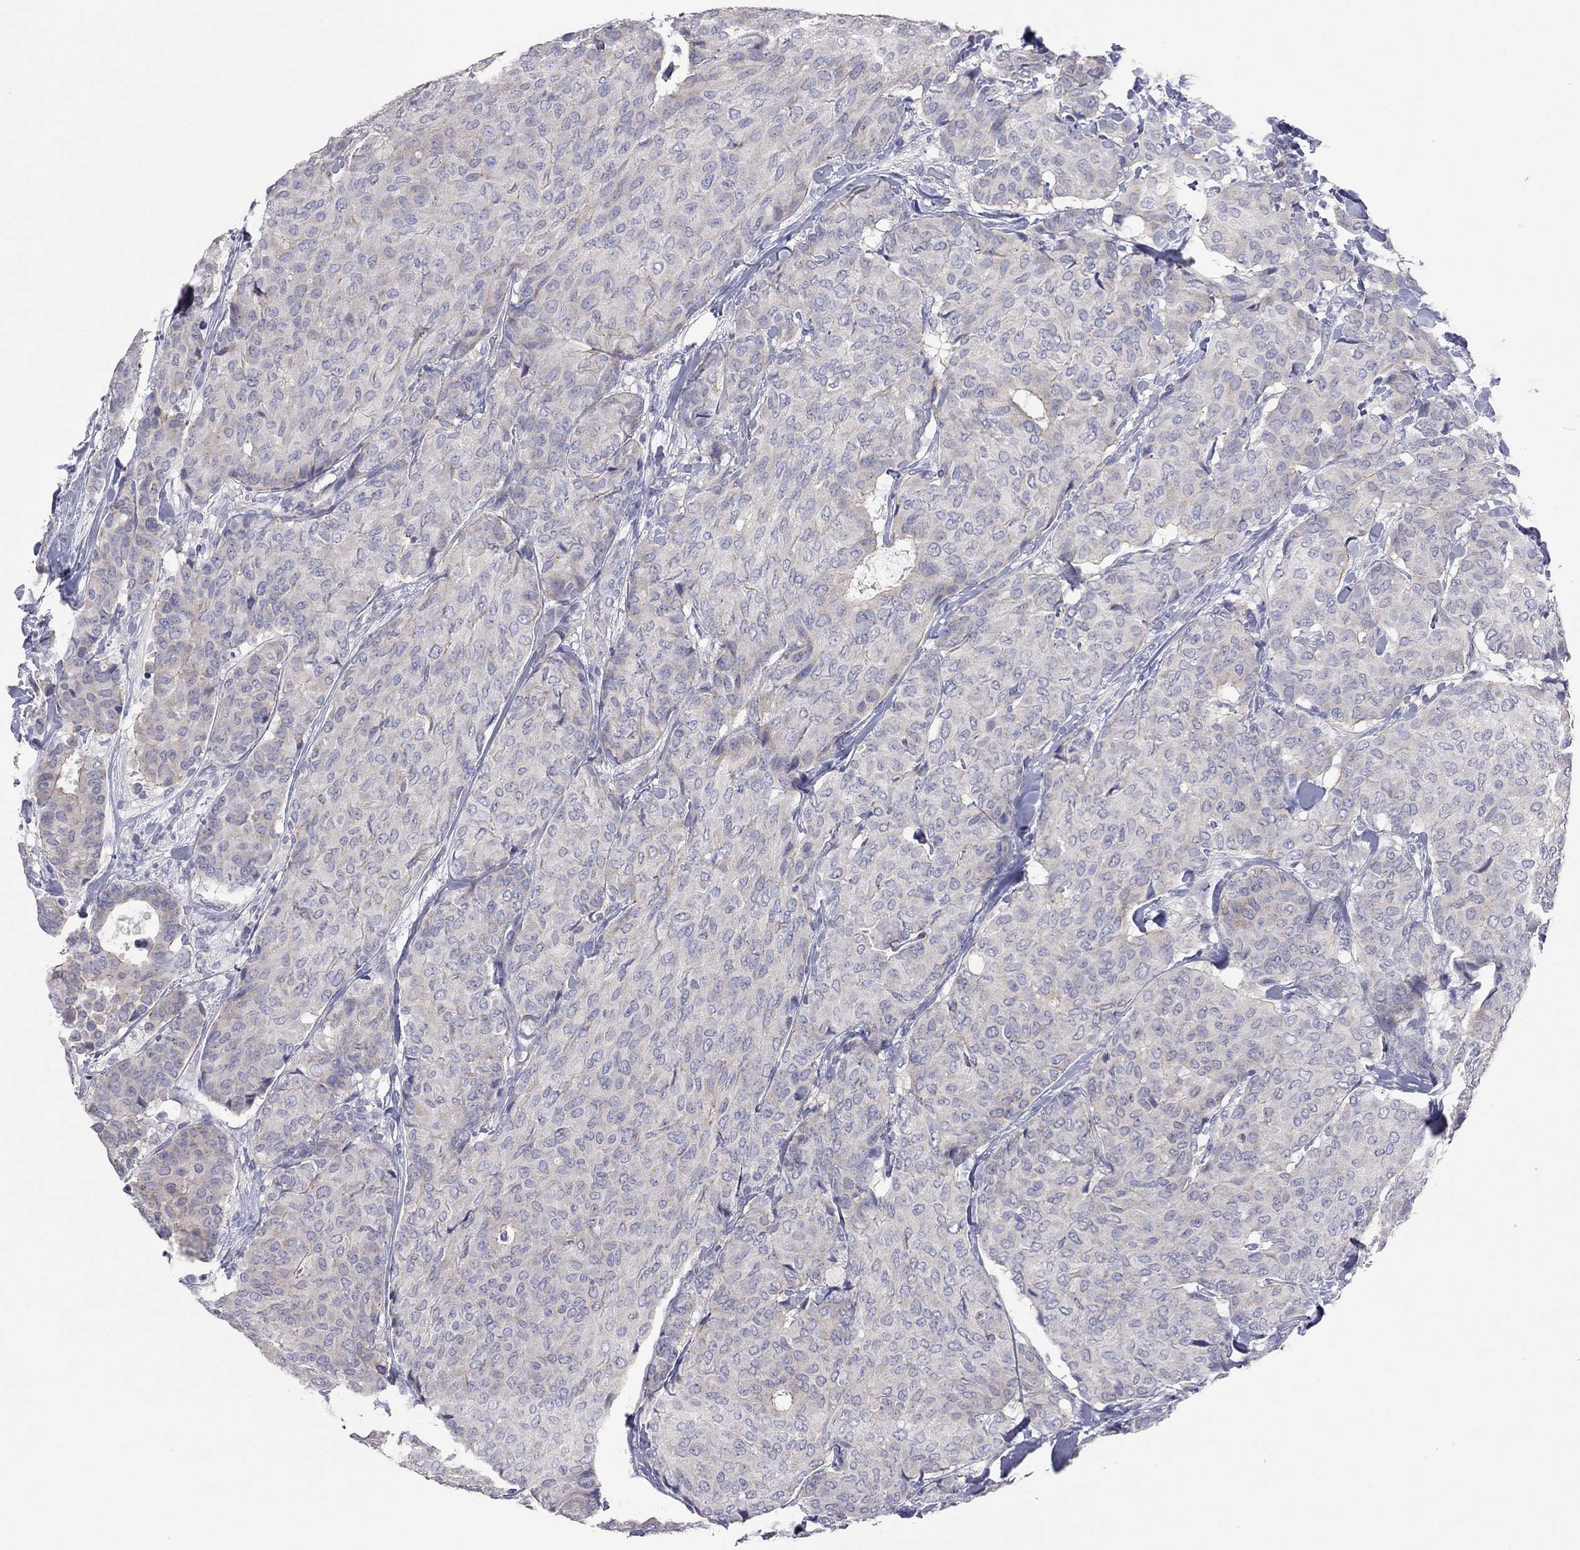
{"staining": {"intensity": "moderate", "quantity": "<25%", "location": "cytoplasmic/membranous"}, "tissue": "breast cancer", "cell_type": "Tumor cells", "image_type": "cancer", "snomed": [{"axis": "morphology", "description": "Duct carcinoma"}, {"axis": "topography", "description": "Breast"}], "caption": "High-magnification brightfield microscopy of breast cancer (invasive ductal carcinoma) stained with DAB (brown) and counterstained with hematoxylin (blue). tumor cells exhibit moderate cytoplasmic/membranous expression is appreciated in approximately<25% of cells. The staining was performed using DAB (3,3'-diaminobenzidine), with brown indicating positive protein expression. Nuclei are stained blue with hematoxylin.", "gene": "KCNB1", "patient": {"sex": "female", "age": 75}}